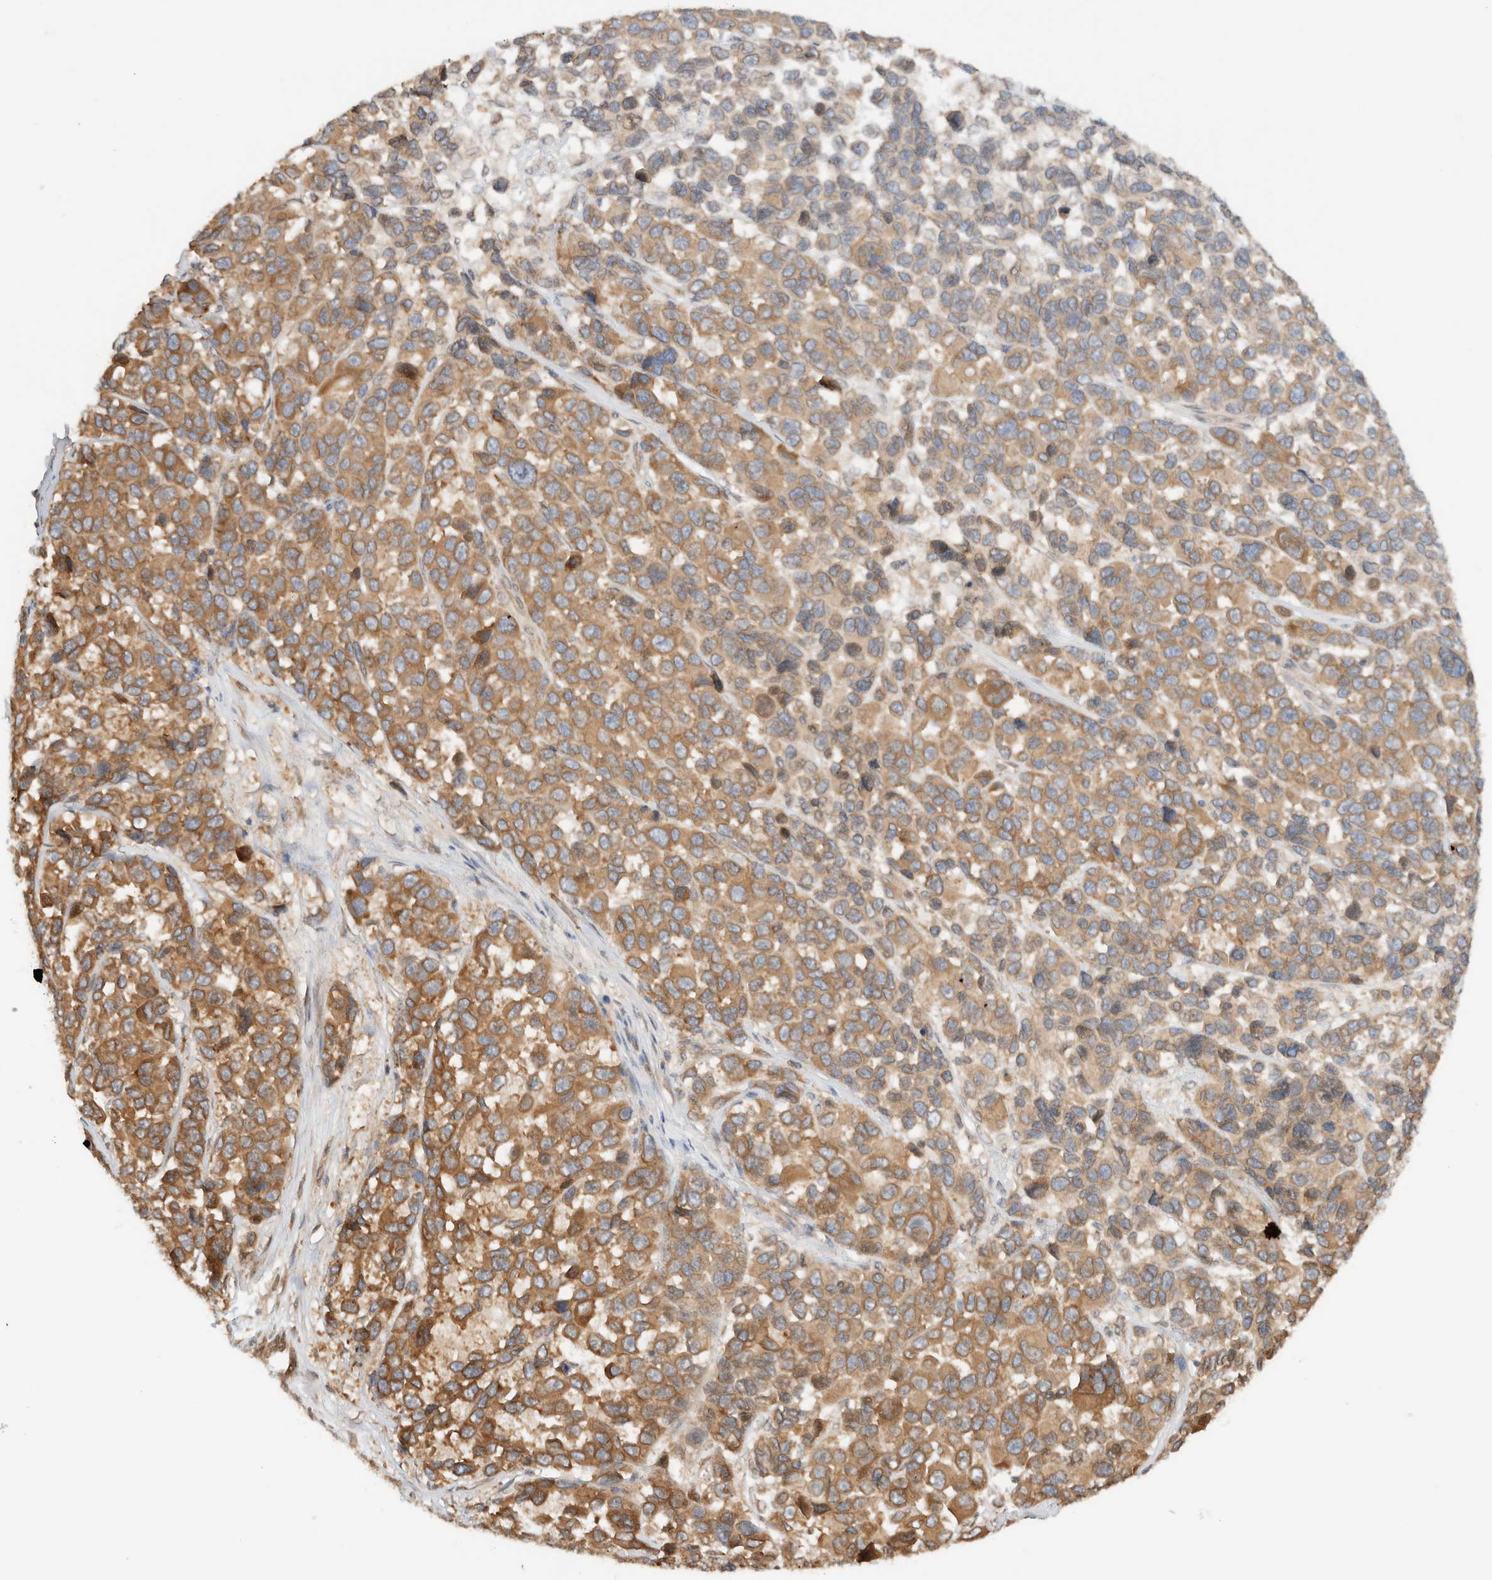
{"staining": {"intensity": "moderate", "quantity": ">75%", "location": "cytoplasmic/membranous"}, "tissue": "melanoma", "cell_type": "Tumor cells", "image_type": "cancer", "snomed": [{"axis": "morphology", "description": "Malignant melanoma, NOS"}, {"axis": "topography", "description": "Skin"}], "caption": "This is a histology image of IHC staining of melanoma, which shows moderate staining in the cytoplasmic/membranous of tumor cells.", "gene": "ARFGEF2", "patient": {"sex": "male", "age": 53}}